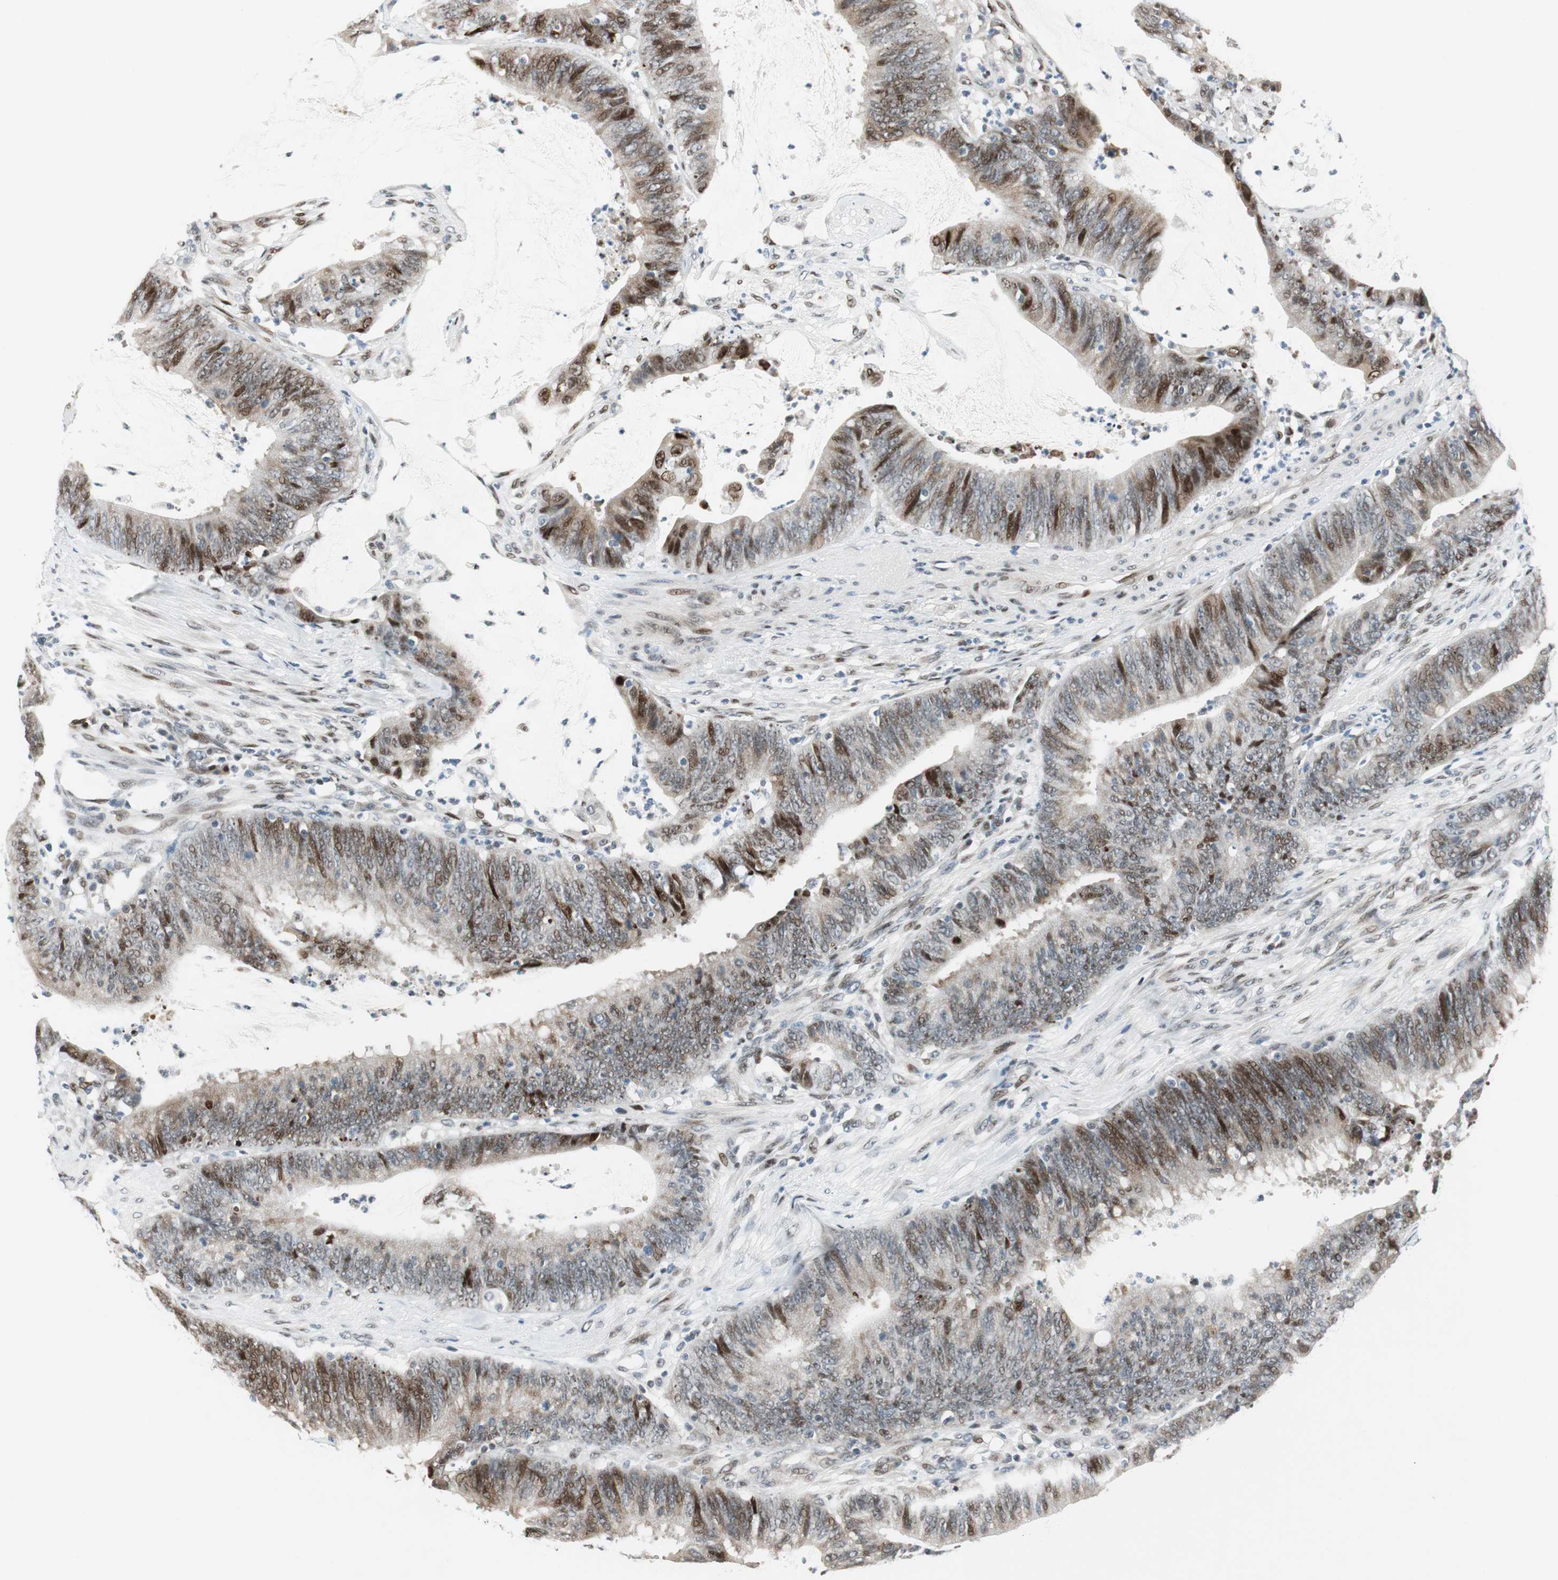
{"staining": {"intensity": "moderate", "quantity": "25%-75%", "location": "nuclear"}, "tissue": "colorectal cancer", "cell_type": "Tumor cells", "image_type": "cancer", "snomed": [{"axis": "morphology", "description": "Adenocarcinoma, NOS"}, {"axis": "topography", "description": "Rectum"}], "caption": "Brown immunohistochemical staining in colorectal adenocarcinoma demonstrates moderate nuclear positivity in approximately 25%-75% of tumor cells. (Stains: DAB in brown, nuclei in blue, Microscopy: brightfield microscopy at high magnification).", "gene": "AJUBA", "patient": {"sex": "female", "age": 66}}